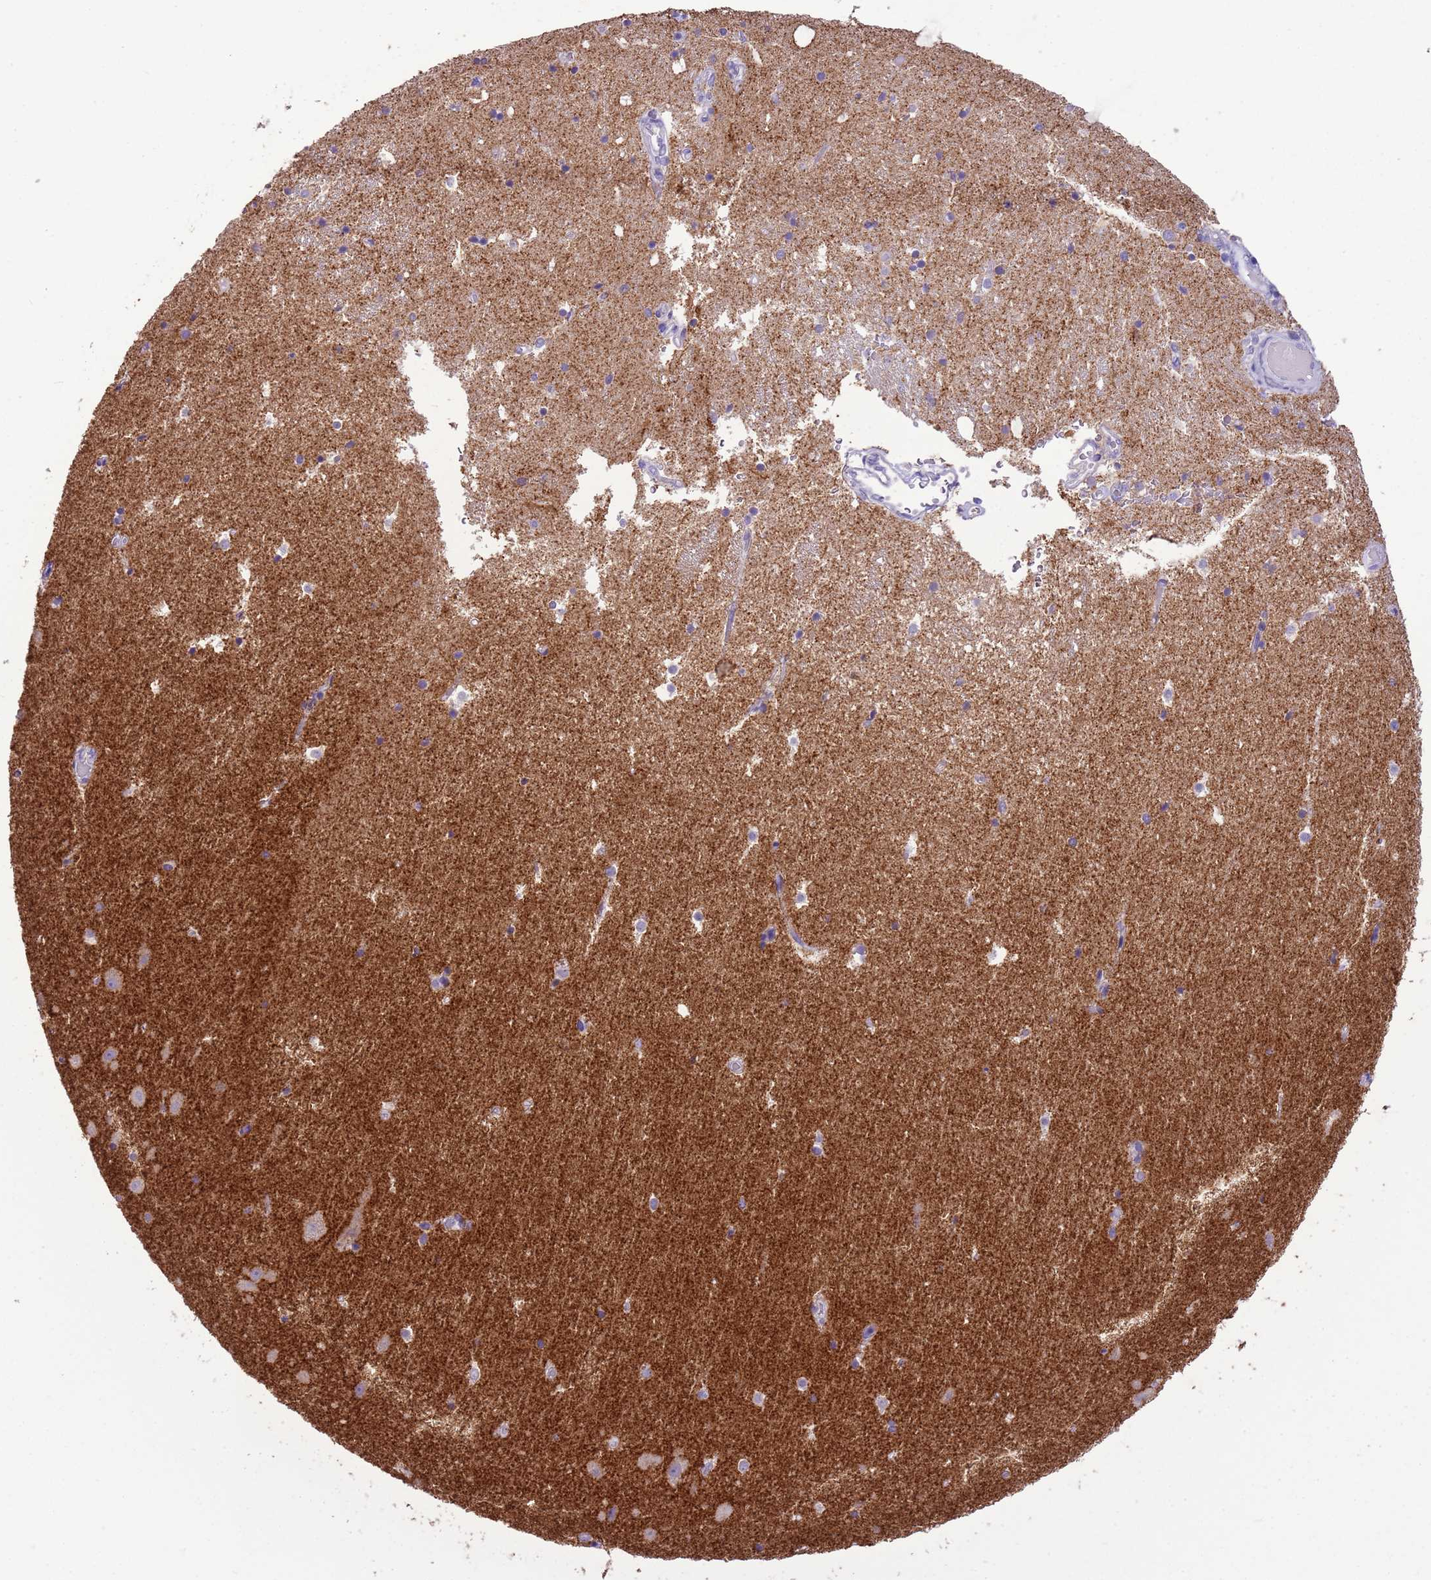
{"staining": {"intensity": "negative", "quantity": "none", "location": "none"}, "tissue": "hippocampus", "cell_type": "Glial cells", "image_type": "normal", "snomed": [{"axis": "morphology", "description": "Normal tissue, NOS"}, {"axis": "topography", "description": "Hippocampus"}], "caption": "The micrograph displays no staining of glial cells in normal hippocampus.", "gene": "SCAMP5", "patient": {"sex": "female", "age": 52}}